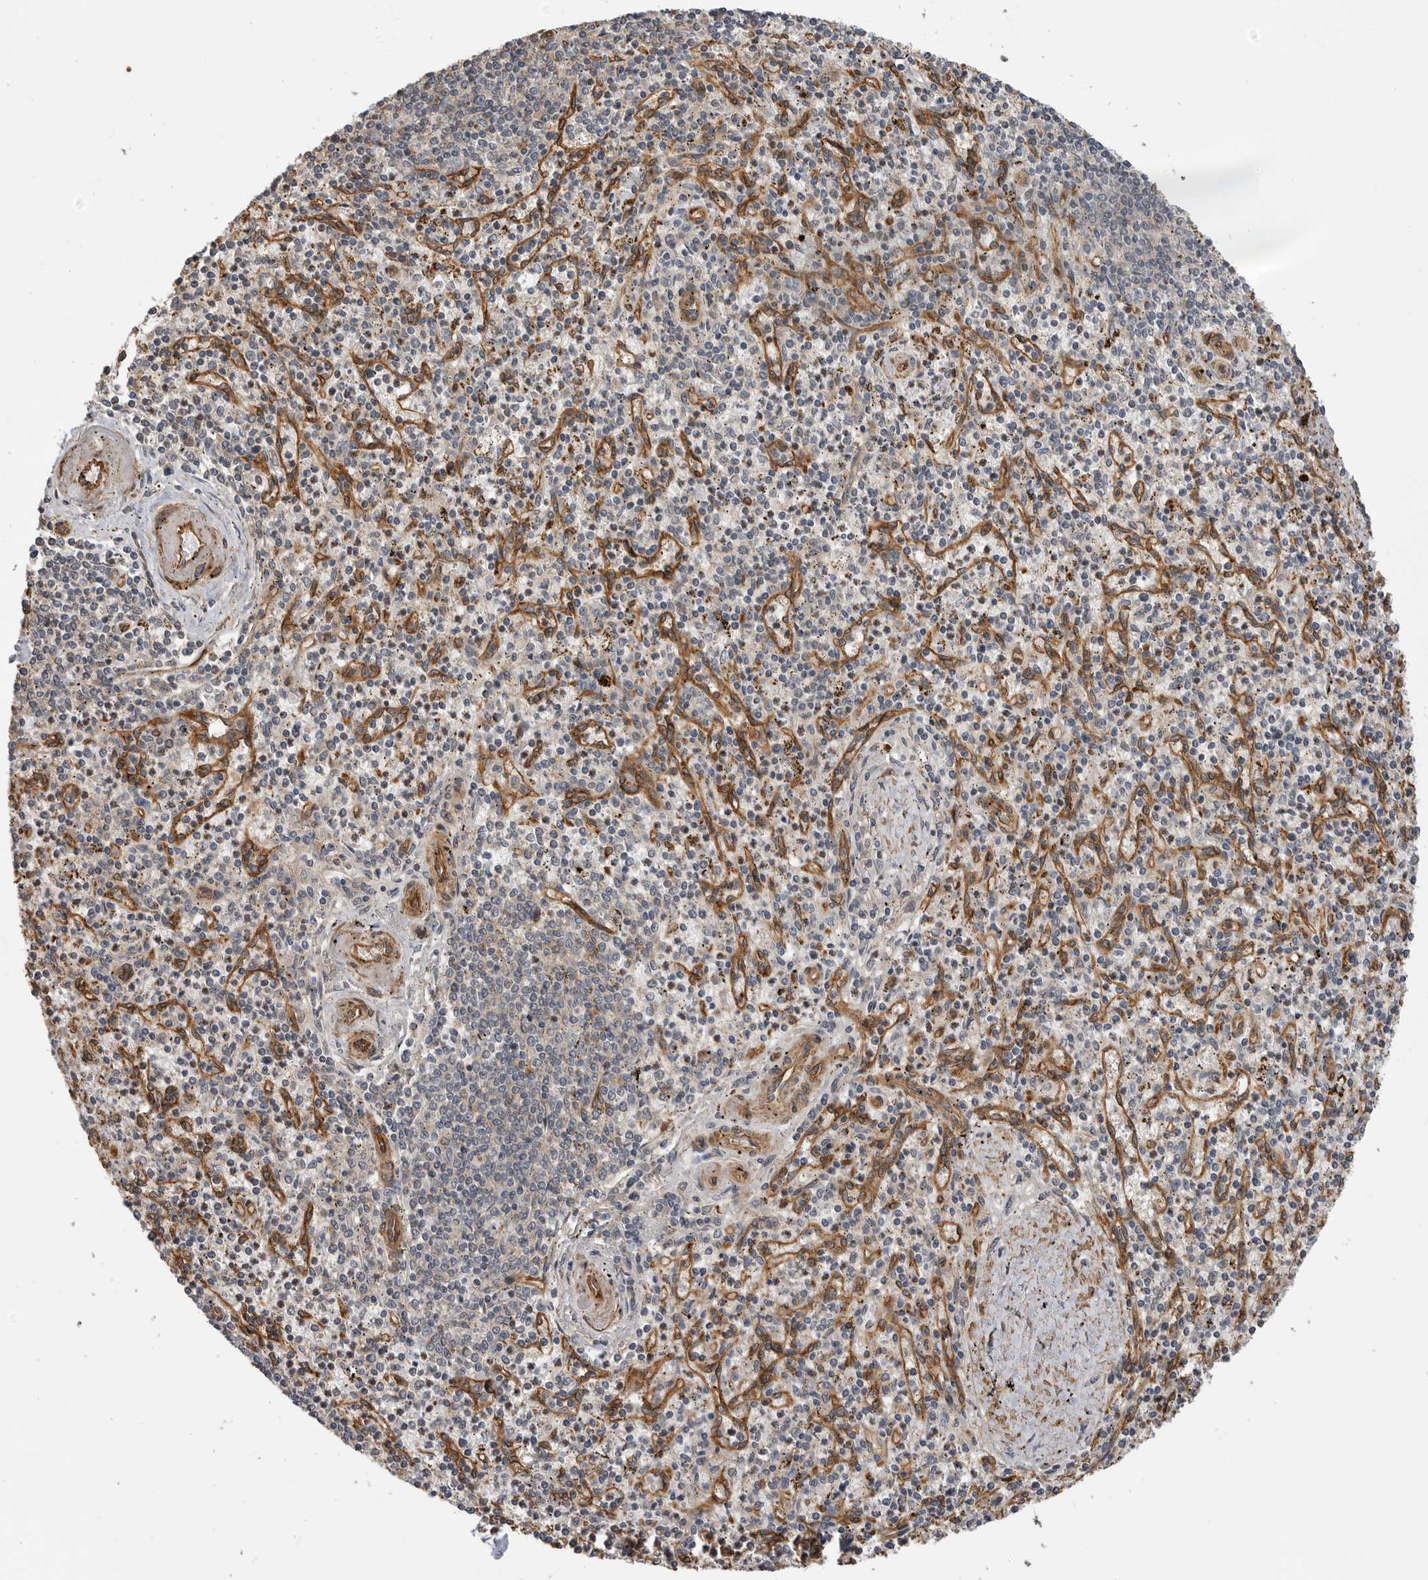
{"staining": {"intensity": "weak", "quantity": "<25%", "location": "cytoplasmic/membranous"}, "tissue": "spleen", "cell_type": "Cells in red pulp", "image_type": "normal", "snomed": [{"axis": "morphology", "description": "Normal tissue, NOS"}, {"axis": "topography", "description": "Spleen"}], "caption": "The photomicrograph displays no significant expression in cells in red pulp of spleen.", "gene": "TRIM56", "patient": {"sex": "male", "age": 72}}